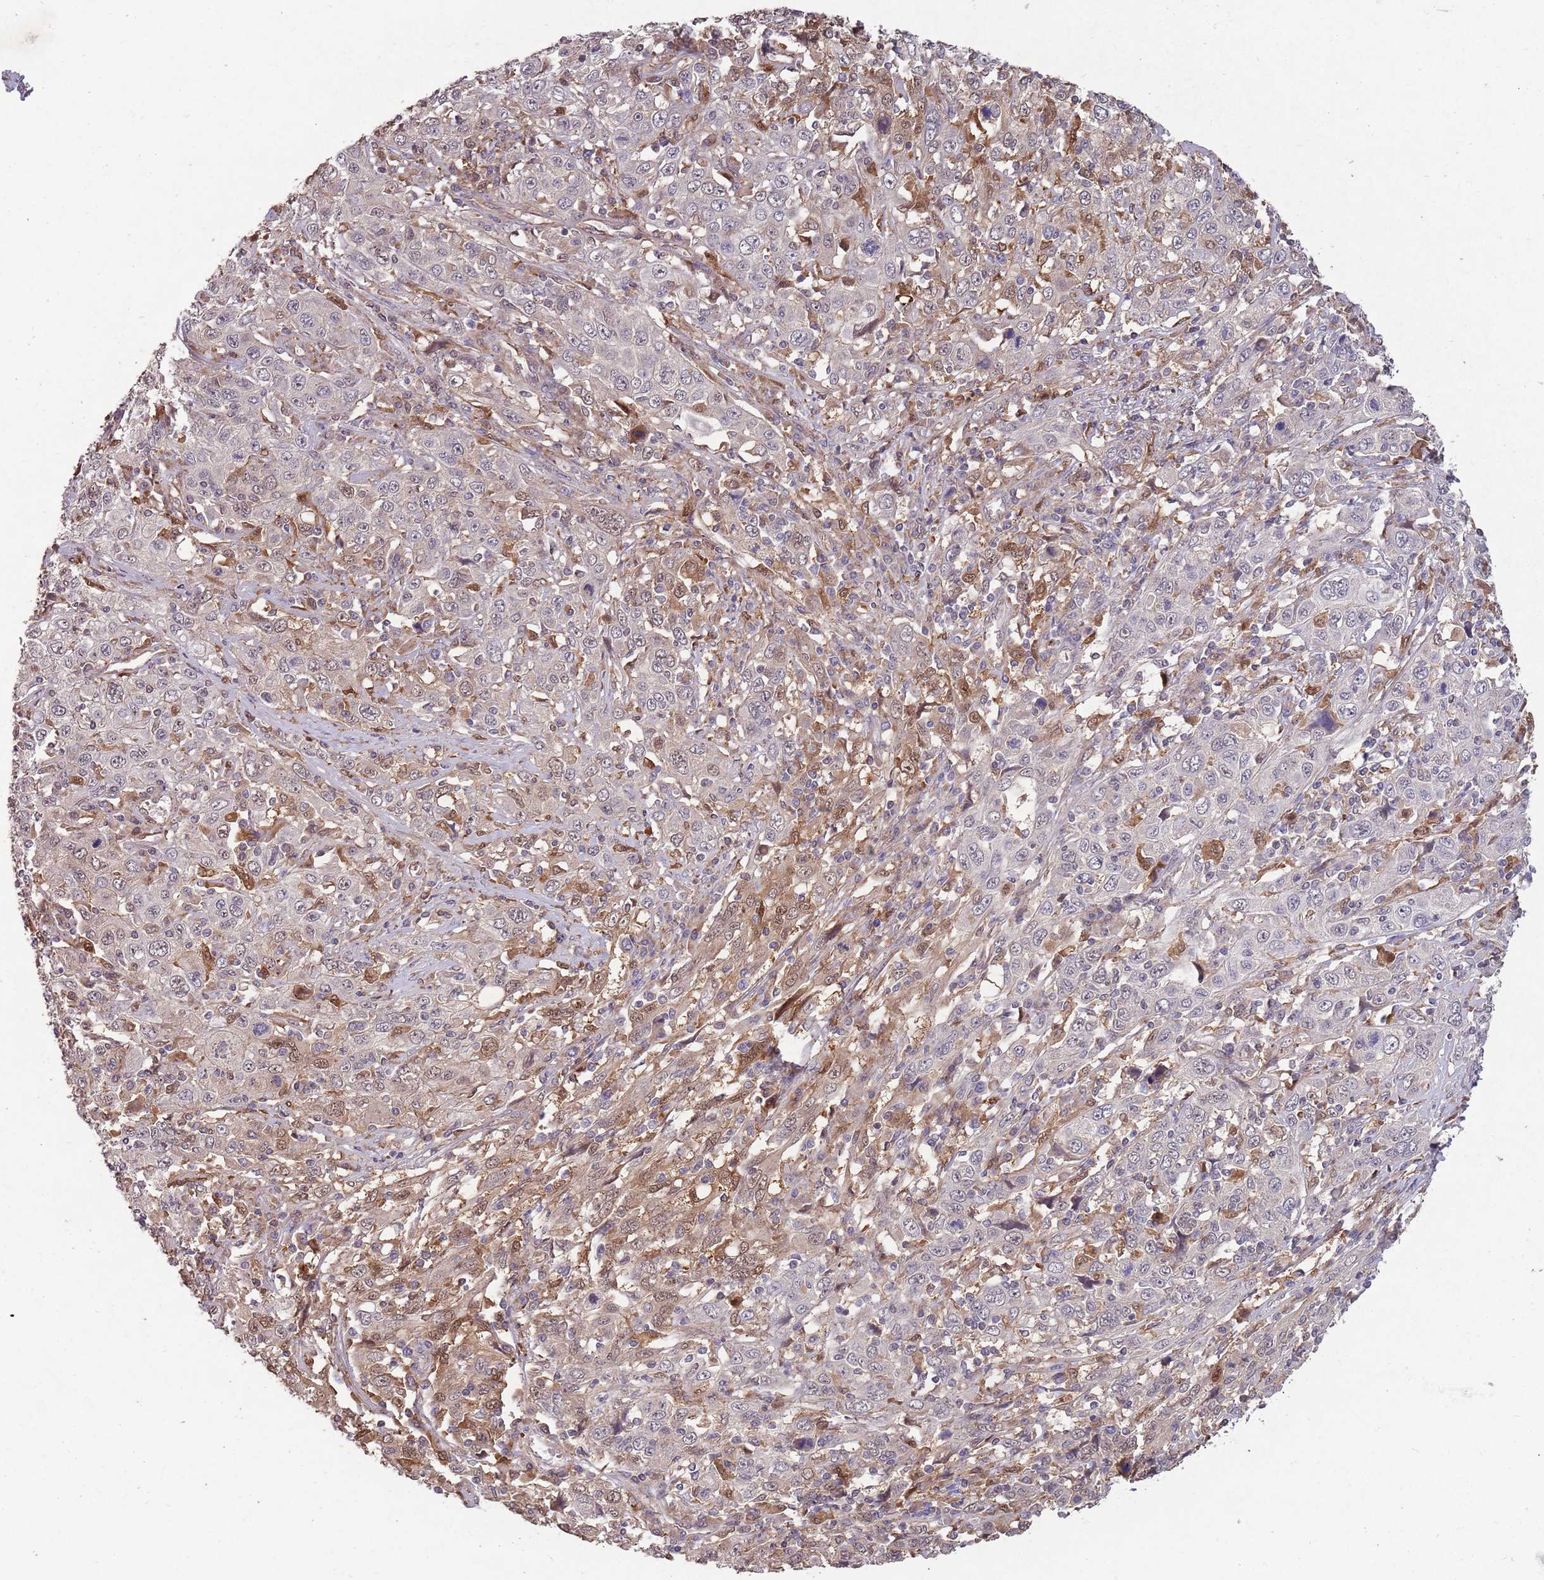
{"staining": {"intensity": "negative", "quantity": "none", "location": "none"}, "tissue": "cervical cancer", "cell_type": "Tumor cells", "image_type": "cancer", "snomed": [{"axis": "morphology", "description": "Squamous cell carcinoma, NOS"}, {"axis": "topography", "description": "Cervix"}], "caption": "IHC histopathology image of neoplastic tissue: cervical squamous cell carcinoma stained with DAB (3,3'-diaminobenzidine) shows no significant protein expression in tumor cells. (DAB immunohistochemistry visualized using brightfield microscopy, high magnification).", "gene": "ZNF639", "patient": {"sex": "female", "age": 46}}